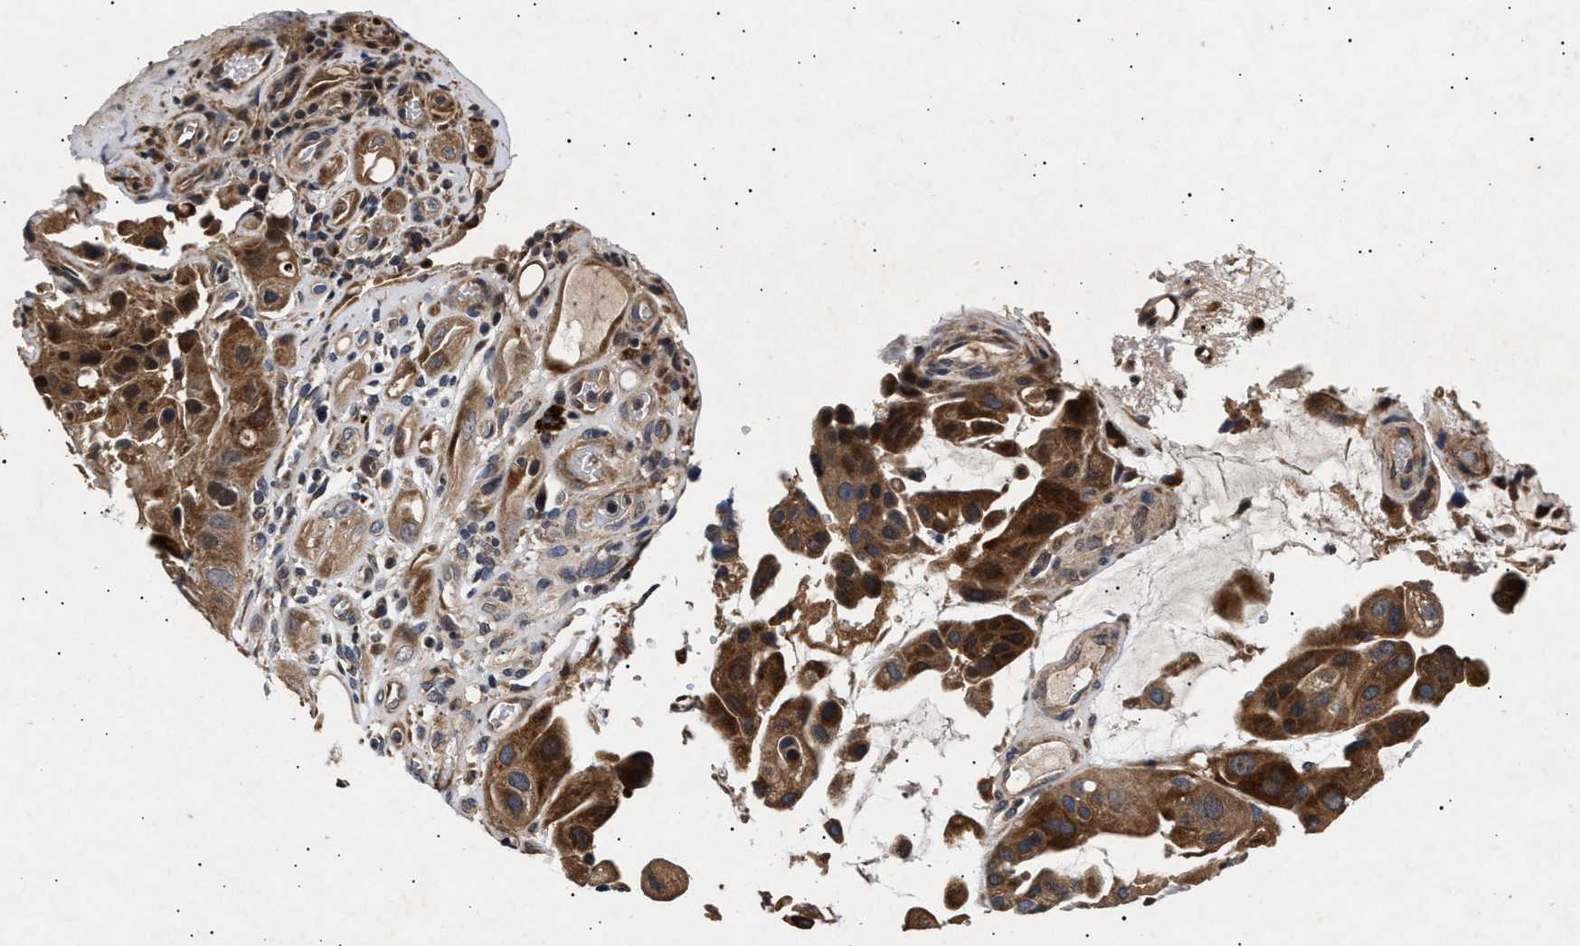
{"staining": {"intensity": "moderate", "quantity": ">75%", "location": "cytoplasmic/membranous"}, "tissue": "urothelial cancer", "cell_type": "Tumor cells", "image_type": "cancer", "snomed": [{"axis": "morphology", "description": "Urothelial carcinoma, High grade"}, {"axis": "topography", "description": "Urinary bladder"}], "caption": "This histopathology image exhibits high-grade urothelial carcinoma stained with IHC to label a protein in brown. The cytoplasmic/membranous of tumor cells show moderate positivity for the protein. Nuclei are counter-stained blue.", "gene": "ITGB5", "patient": {"sex": "female", "age": 64}}